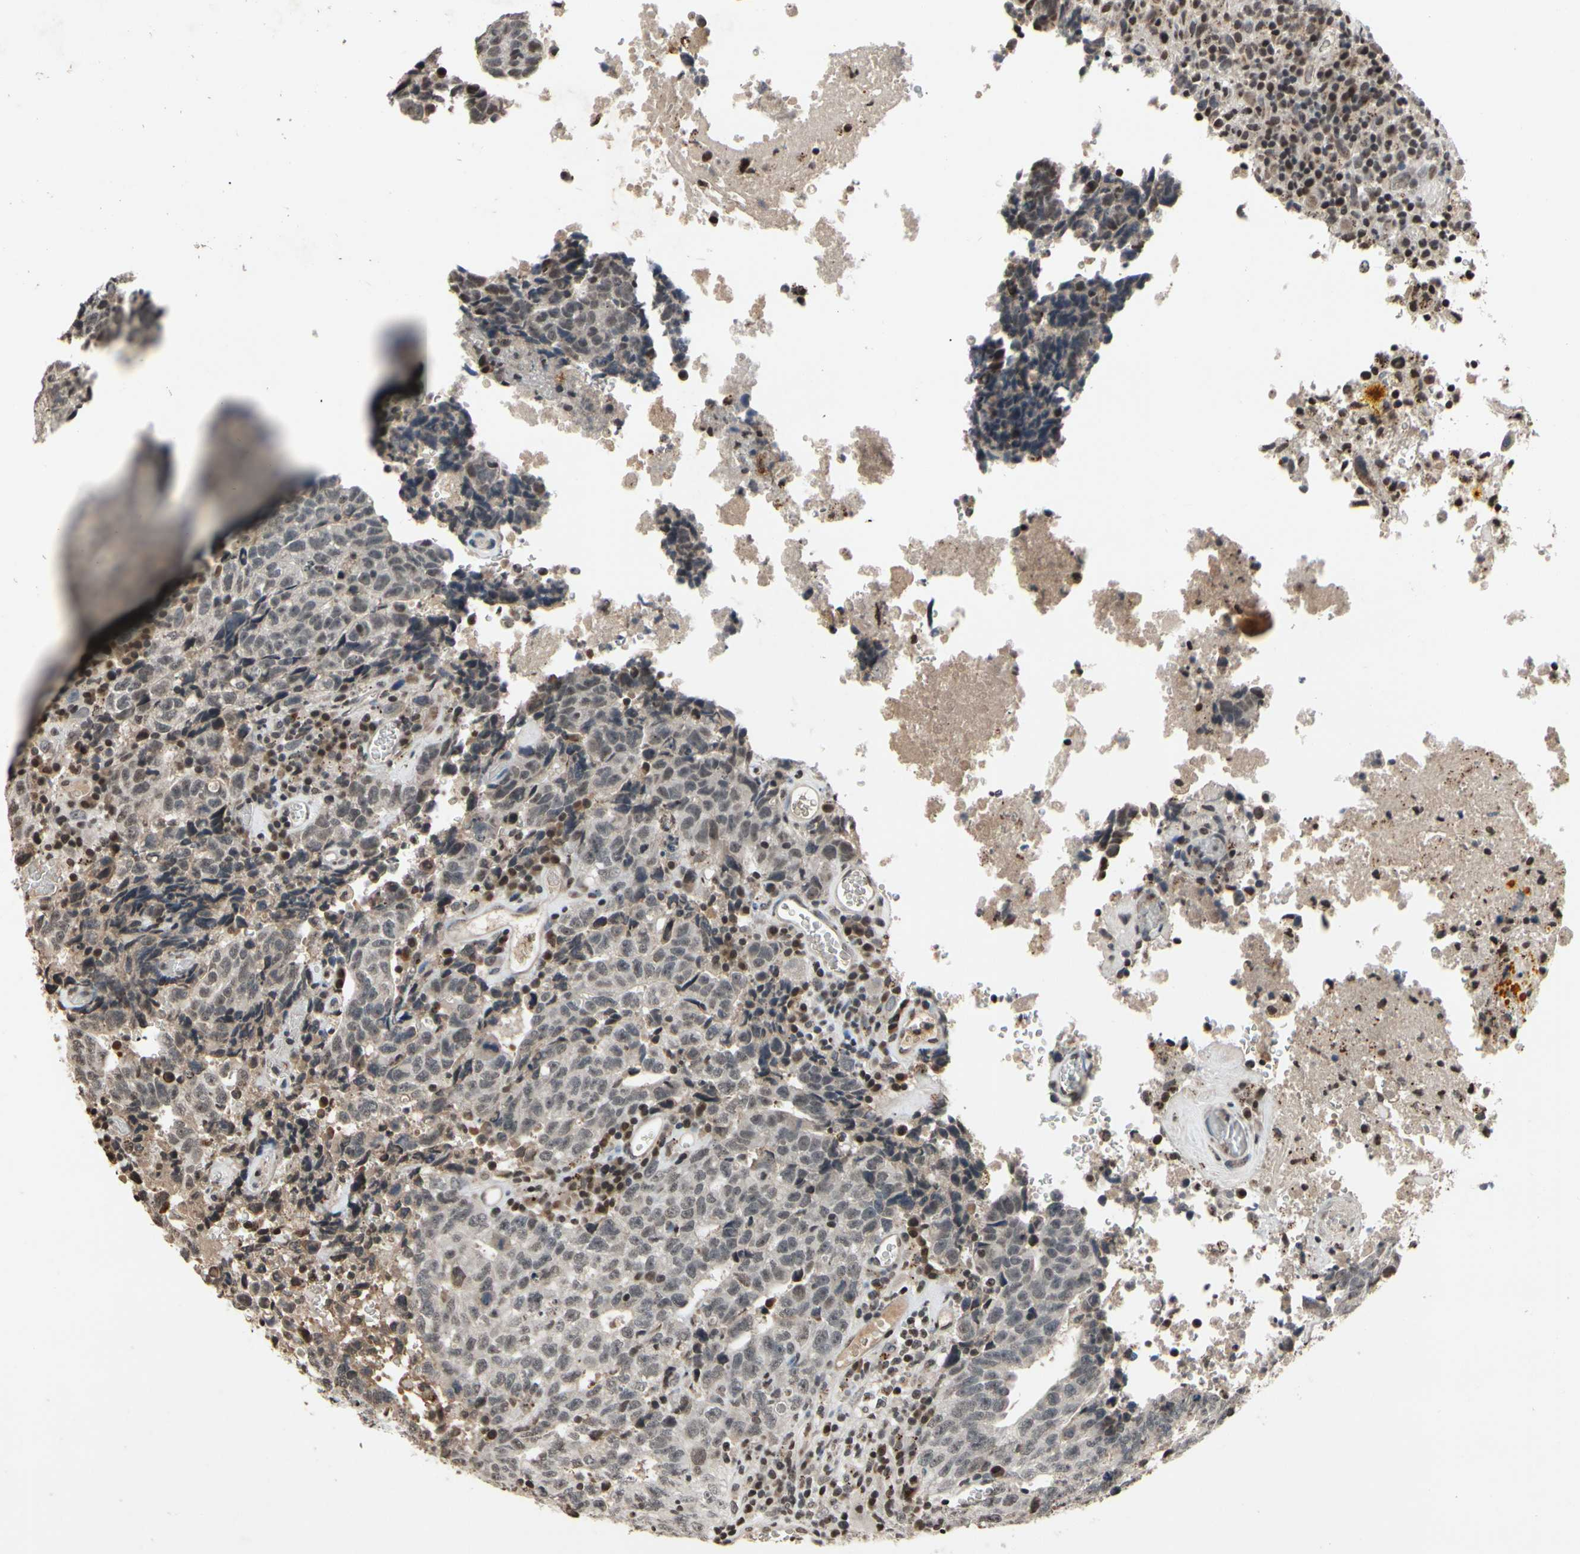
{"staining": {"intensity": "weak", "quantity": "<25%", "location": "nuclear"}, "tissue": "testis cancer", "cell_type": "Tumor cells", "image_type": "cancer", "snomed": [{"axis": "morphology", "description": "Necrosis, NOS"}, {"axis": "morphology", "description": "Carcinoma, Embryonal, NOS"}, {"axis": "topography", "description": "Testis"}], "caption": "A high-resolution image shows immunohistochemistry (IHC) staining of testis embryonal carcinoma, which shows no significant expression in tumor cells.", "gene": "HIPK2", "patient": {"sex": "male", "age": 19}}